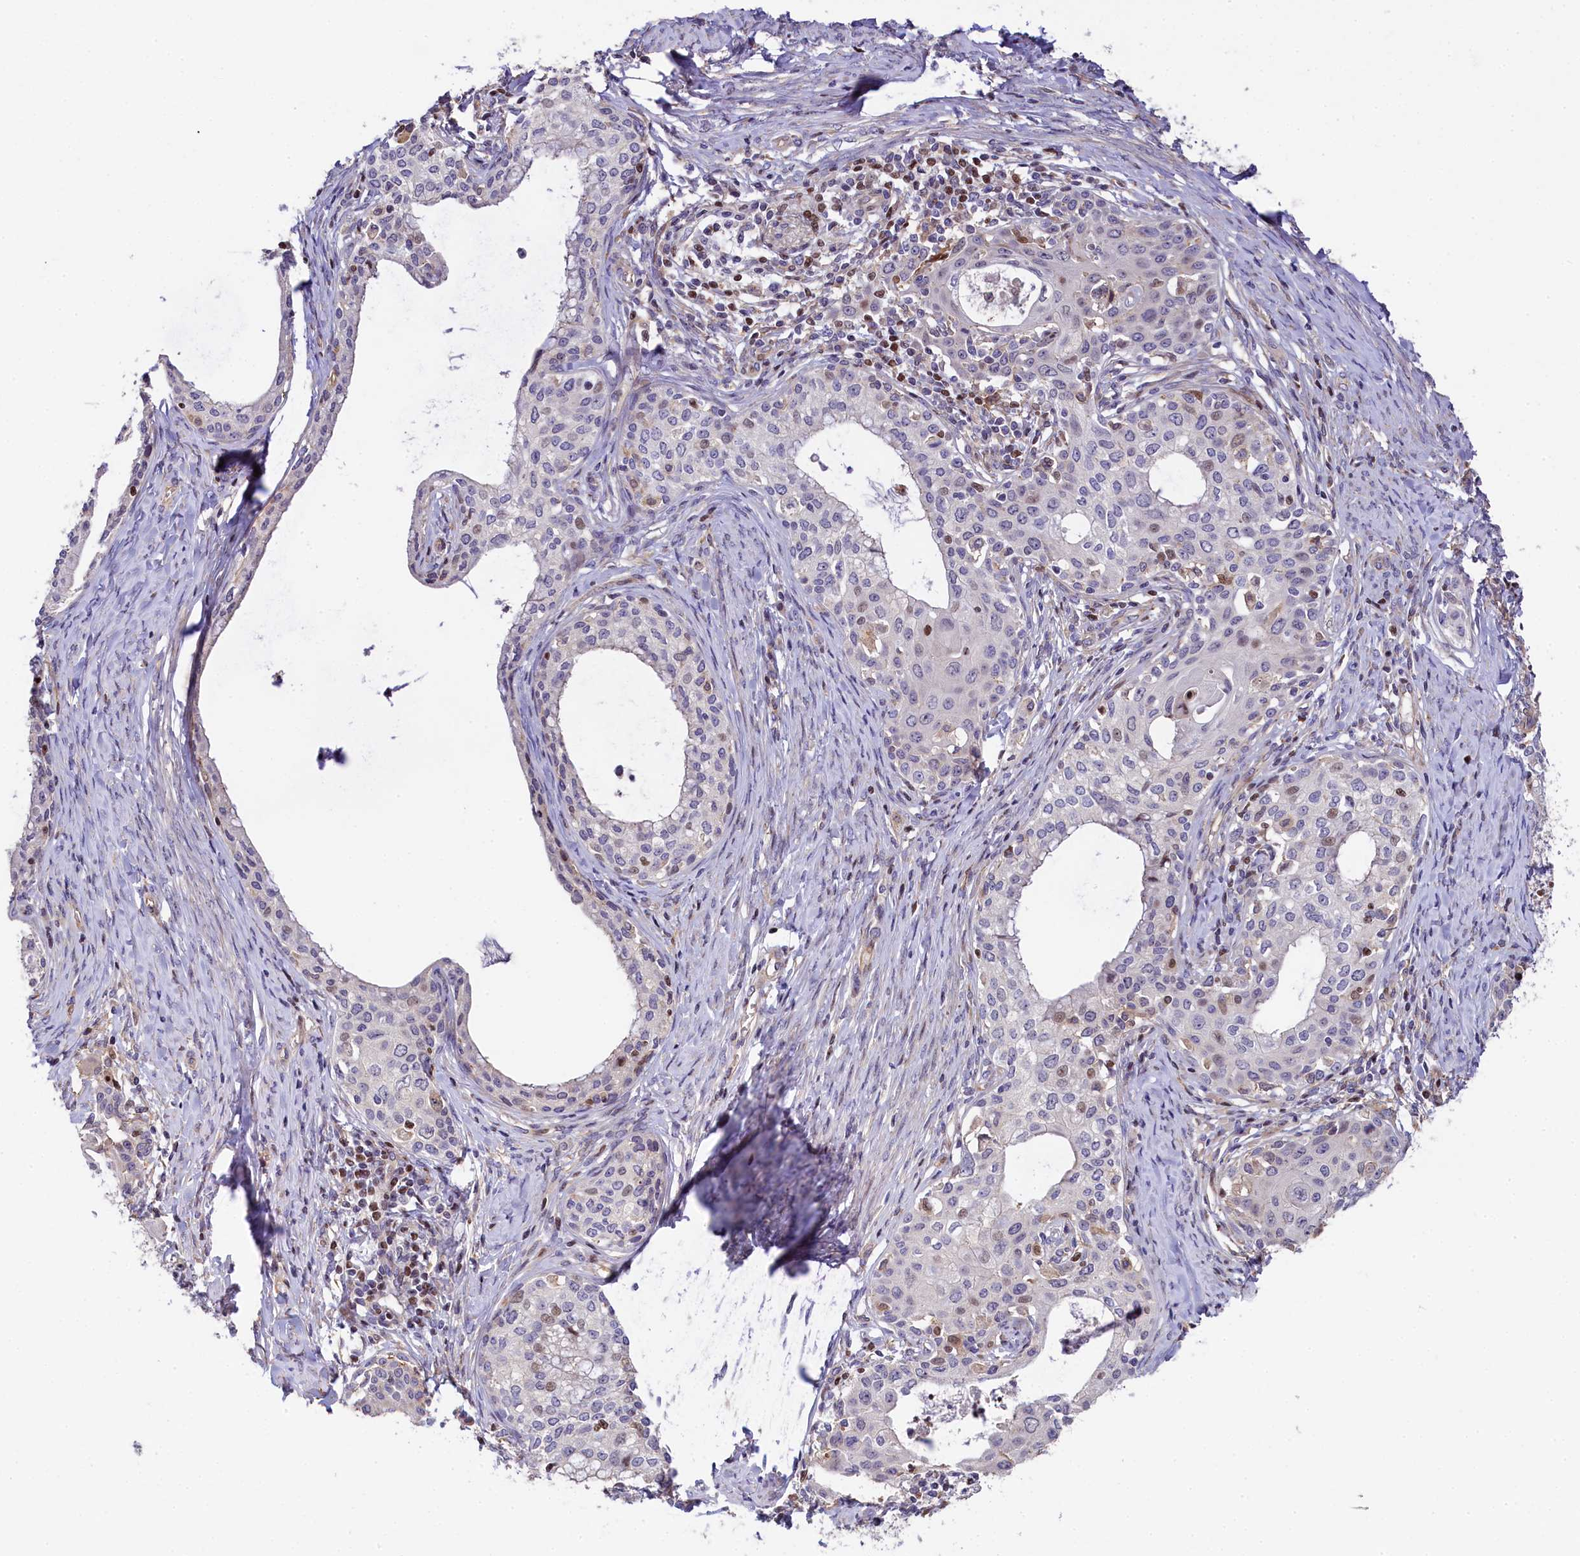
{"staining": {"intensity": "weak", "quantity": "<25%", "location": "nuclear"}, "tissue": "cervical cancer", "cell_type": "Tumor cells", "image_type": "cancer", "snomed": [{"axis": "morphology", "description": "Squamous cell carcinoma, NOS"}, {"axis": "morphology", "description": "Adenocarcinoma, NOS"}, {"axis": "topography", "description": "Cervix"}], "caption": "A histopathology image of human cervical cancer (adenocarcinoma) is negative for staining in tumor cells.", "gene": "TGDS", "patient": {"sex": "female", "age": 52}}